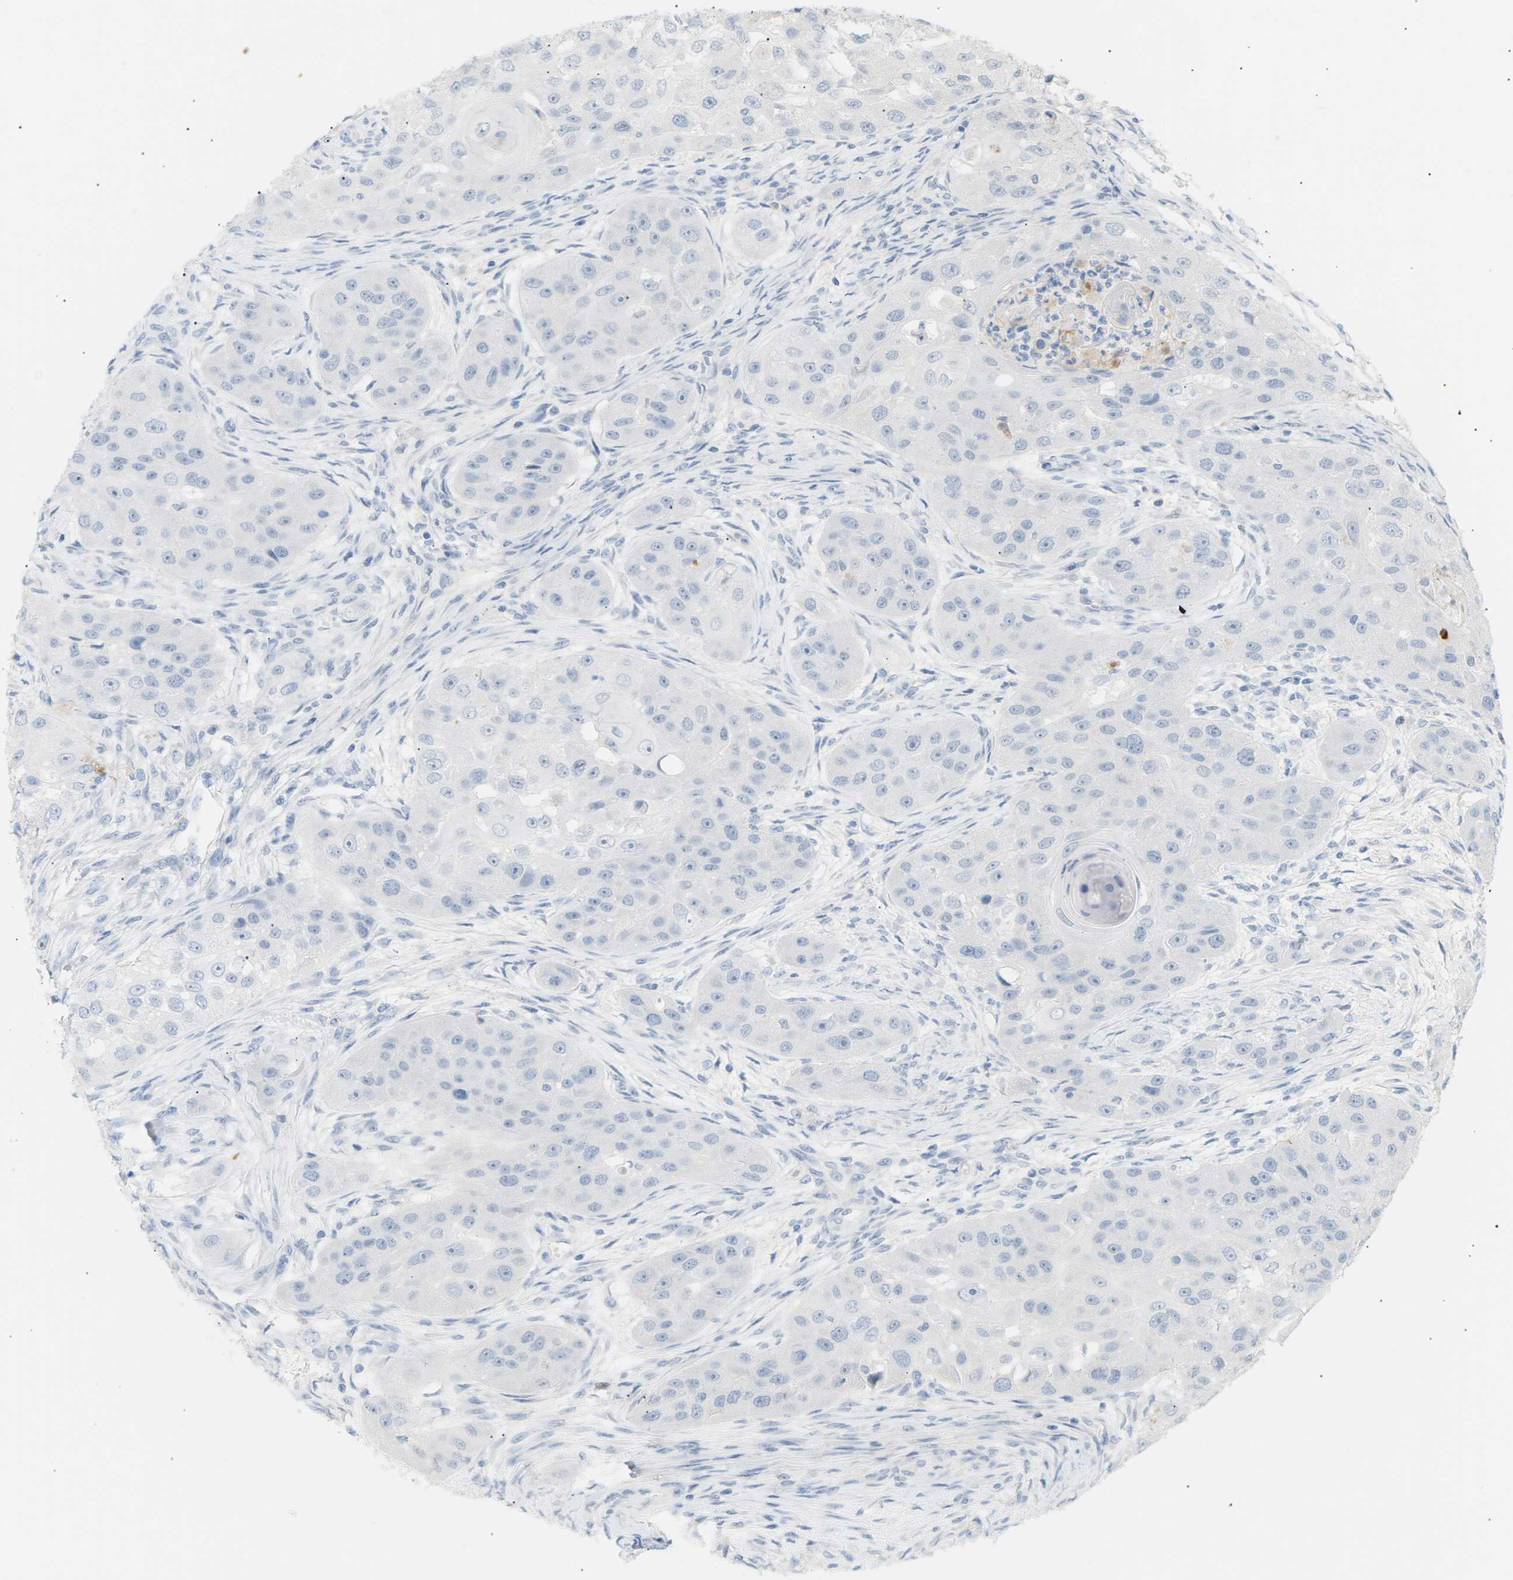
{"staining": {"intensity": "negative", "quantity": "none", "location": "none"}, "tissue": "head and neck cancer", "cell_type": "Tumor cells", "image_type": "cancer", "snomed": [{"axis": "morphology", "description": "Normal tissue, NOS"}, {"axis": "morphology", "description": "Squamous cell carcinoma, NOS"}, {"axis": "topography", "description": "Skeletal muscle"}, {"axis": "topography", "description": "Head-Neck"}], "caption": "Immunohistochemistry (IHC) histopathology image of head and neck cancer (squamous cell carcinoma) stained for a protein (brown), which exhibits no staining in tumor cells. (DAB immunohistochemistry (IHC), high magnification).", "gene": "CLU", "patient": {"sex": "male", "age": 51}}